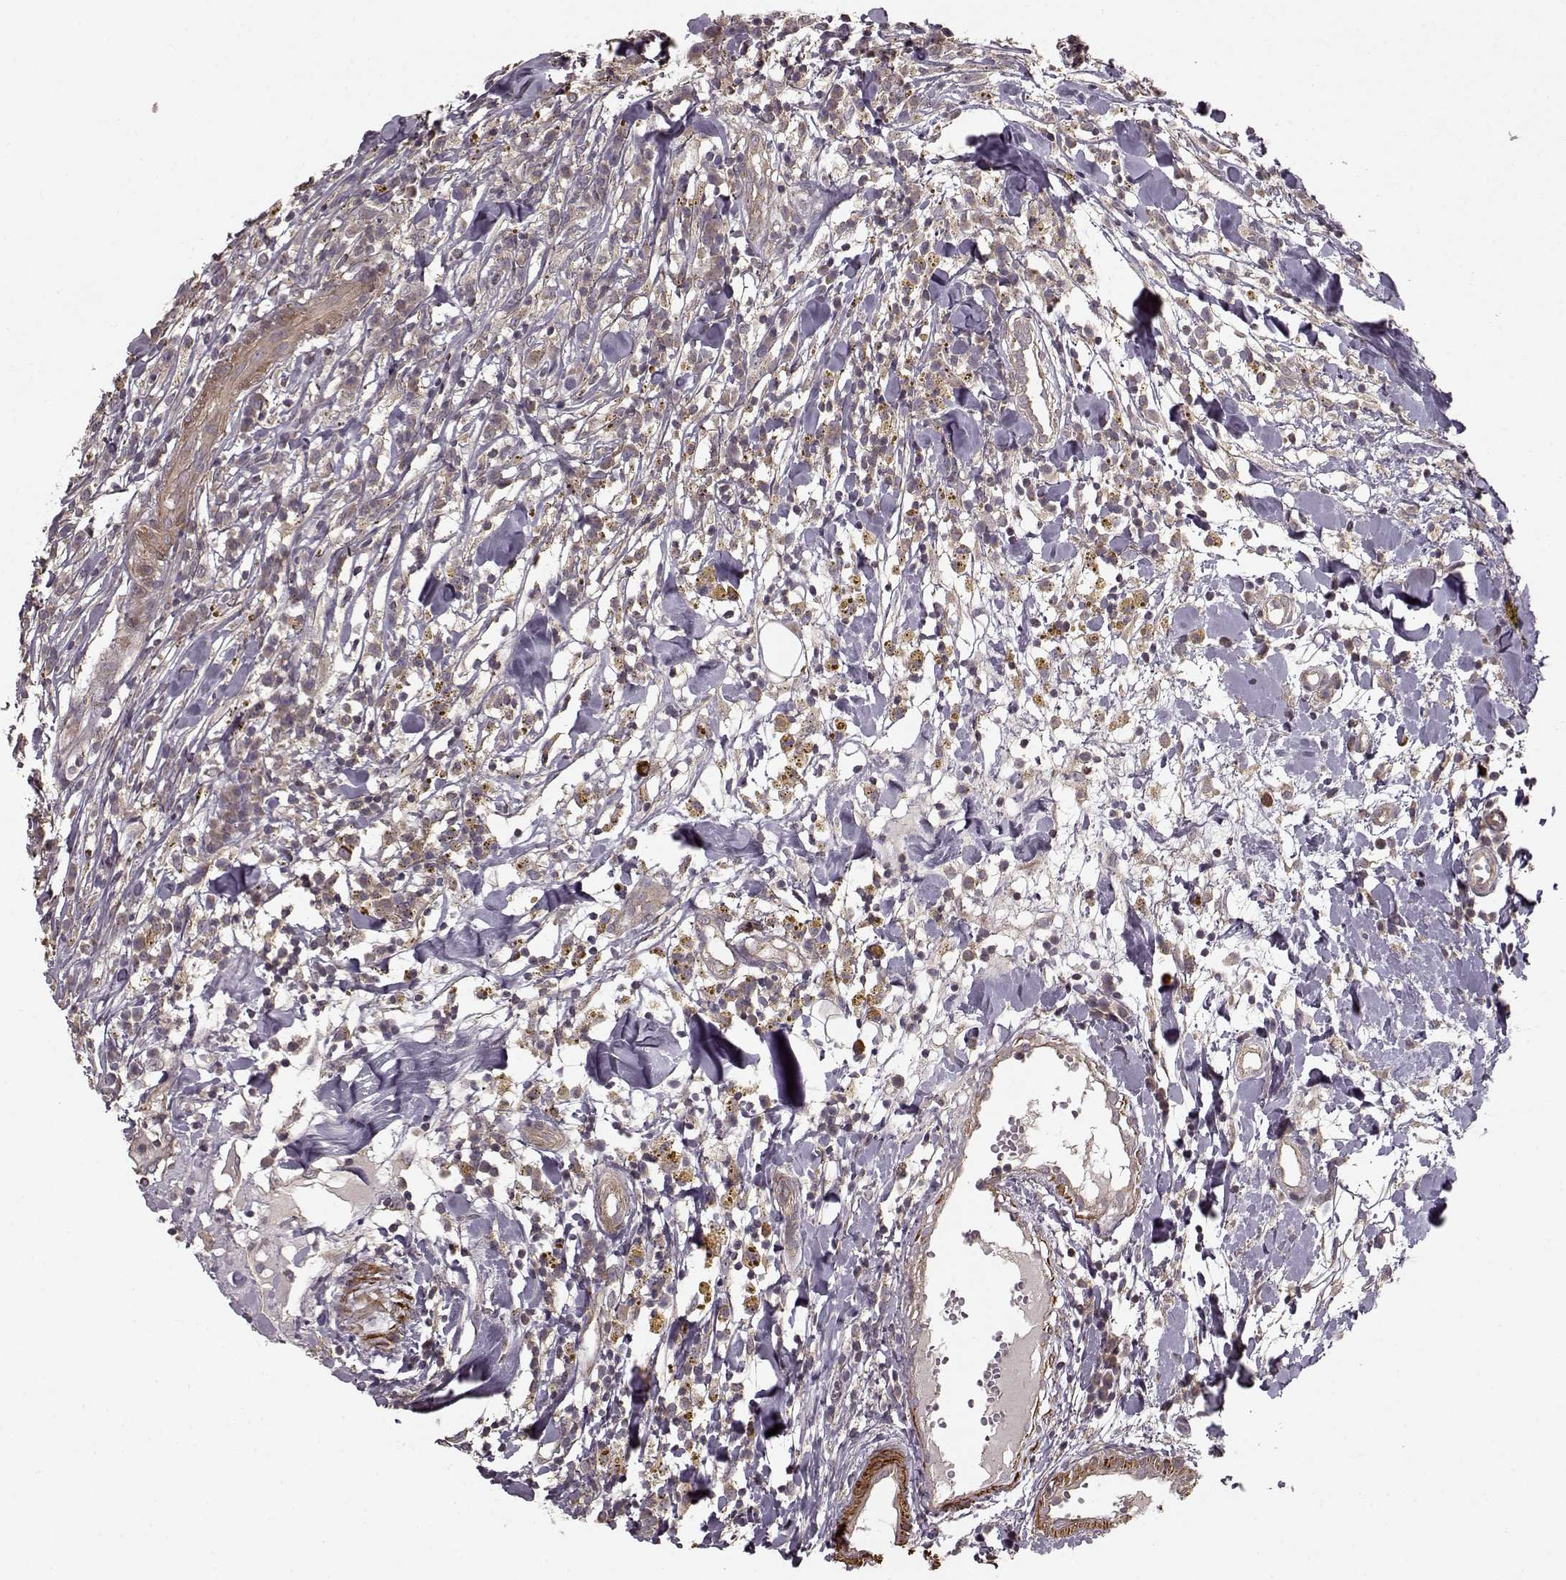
{"staining": {"intensity": "weak", "quantity": ">75%", "location": "cytoplasmic/membranous"}, "tissue": "breast cancer", "cell_type": "Tumor cells", "image_type": "cancer", "snomed": [{"axis": "morphology", "description": "Duct carcinoma"}, {"axis": "topography", "description": "Breast"}], "caption": "This image demonstrates immunohistochemistry (IHC) staining of breast cancer (invasive ductal carcinoma), with low weak cytoplasmic/membranous expression in about >75% of tumor cells.", "gene": "SLAIN2", "patient": {"sex": "female", "age": 30}}